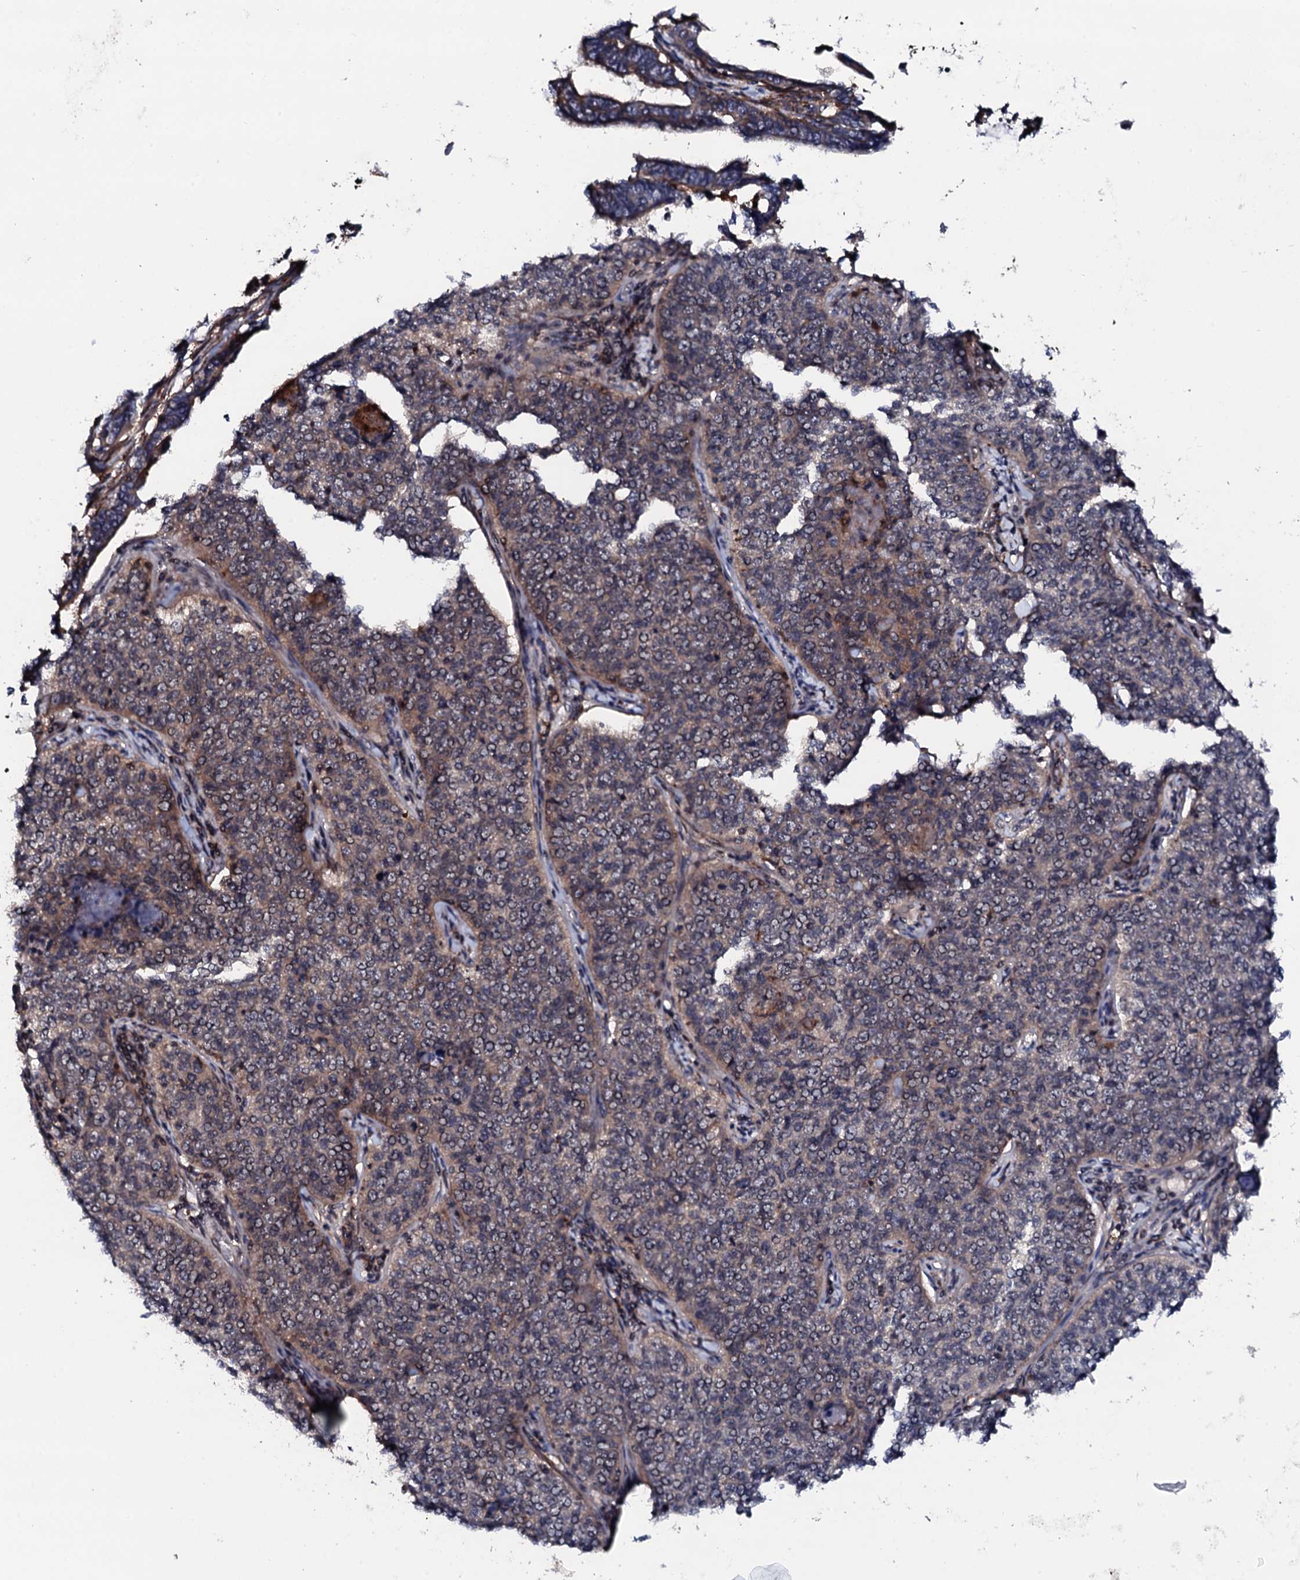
{"staining": {"intensity": "weak", "quantity": "<25%", "location": "cytoplasmic/membranous"}, "tissue": "cervical cancer", "cell_type": "Tumor cells", "image_type": "cancer", "snomed": [{"axis": "morphology", "description": "Squamous cell carcinoma, NOS"}, {"axis": "topography", "description": "Cervix"}], "caption": "Human cervical cancer stained for a protein using IHC demonstrates no expression in tumor cells.", "gene": "EDC3", "patient": {"sex": "female", "age": 35}}